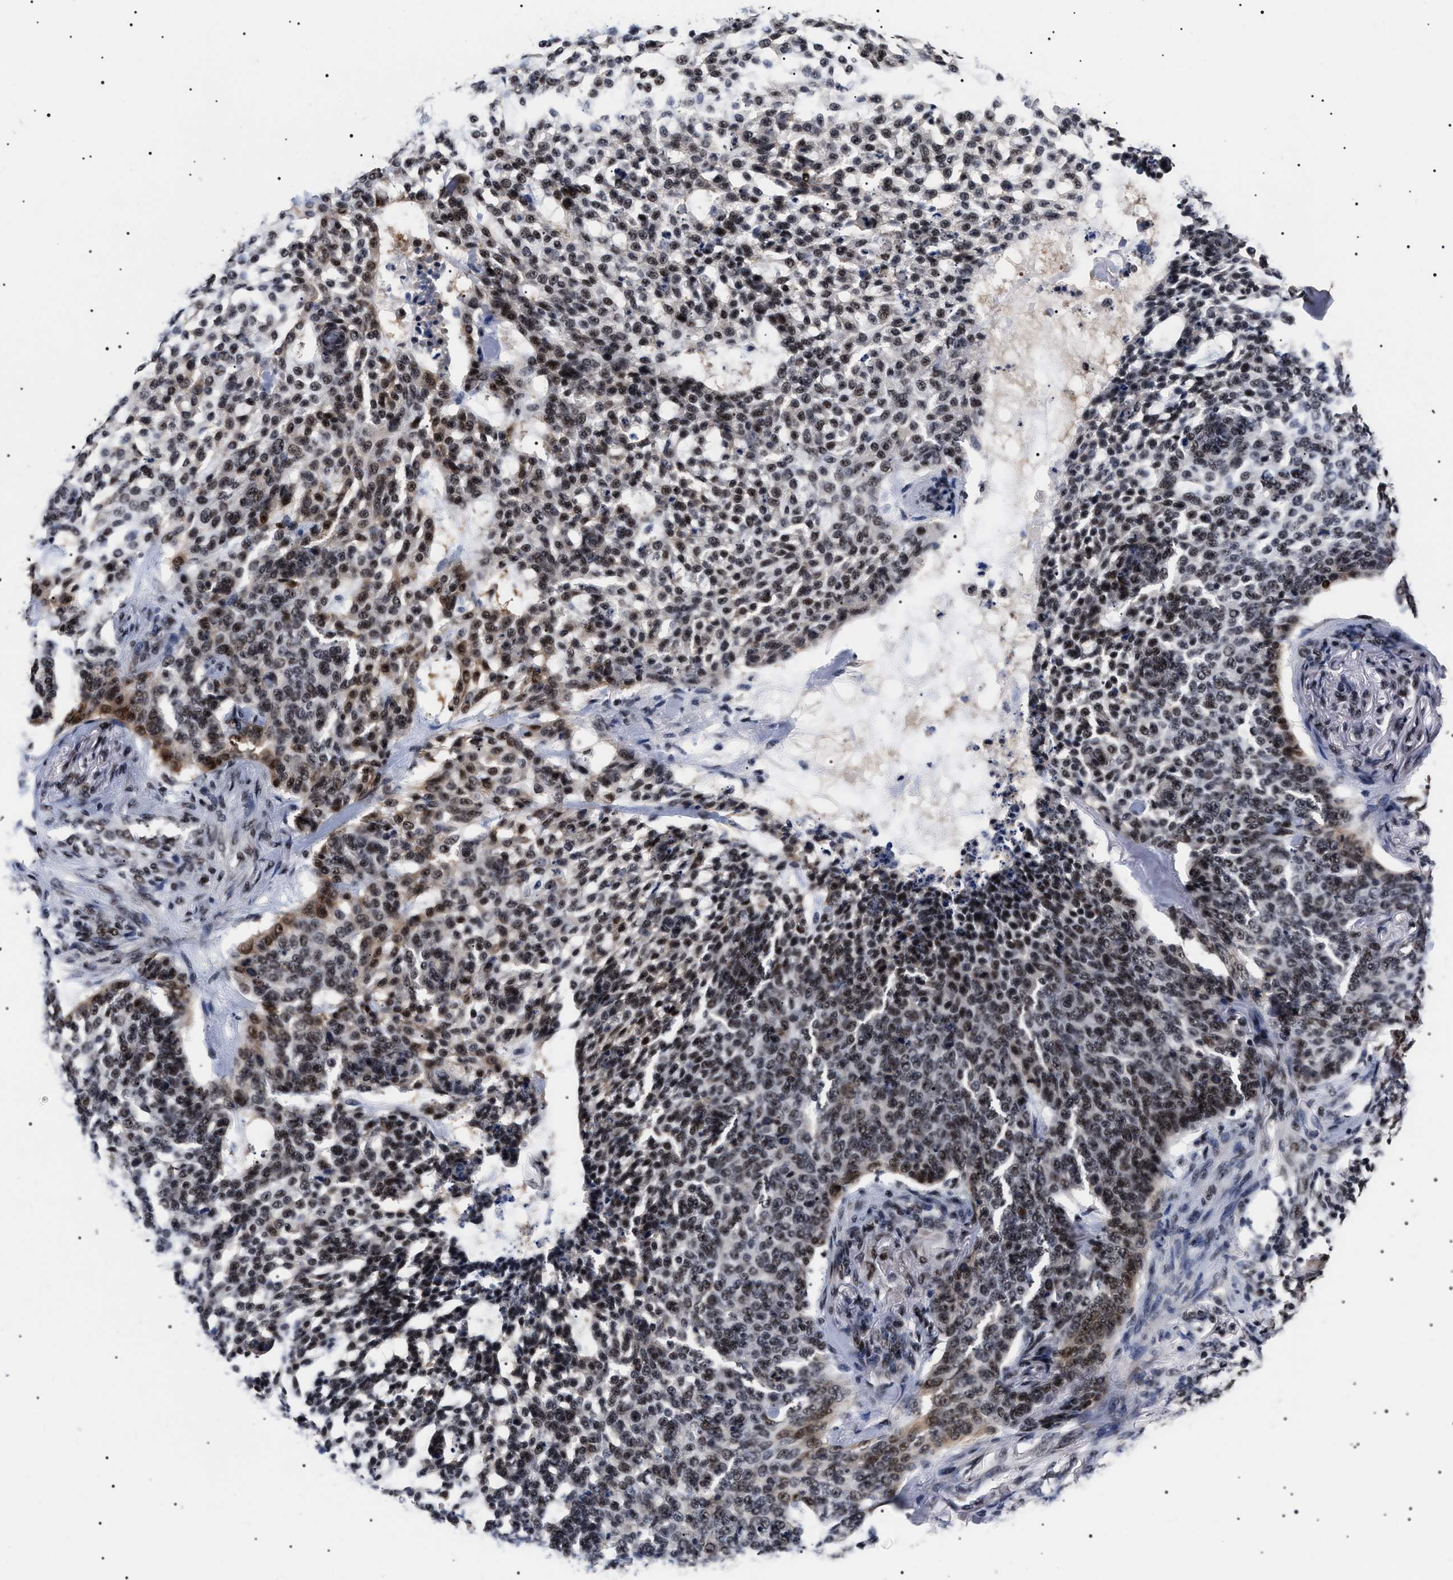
{"staining": {"intensity": "moderate", "quantity": ">75%", "location": "nuclear"}, "tissue": "skin cancer", "cell_type": "Tumor cells", "image_type": "cancer", "snomed": [{"axis": "morphology", "description": "Basal cell carcinoma"}, {"axis": "topography", "description": "Skin"}], "caption": "Skin basal cell carcinoma stained with a brown dye shows moderate nuclear positive expression in approximately >75% of tumor cells.", "gene": "CAAP1", "patient": {"sex": "female", "age": 64}}